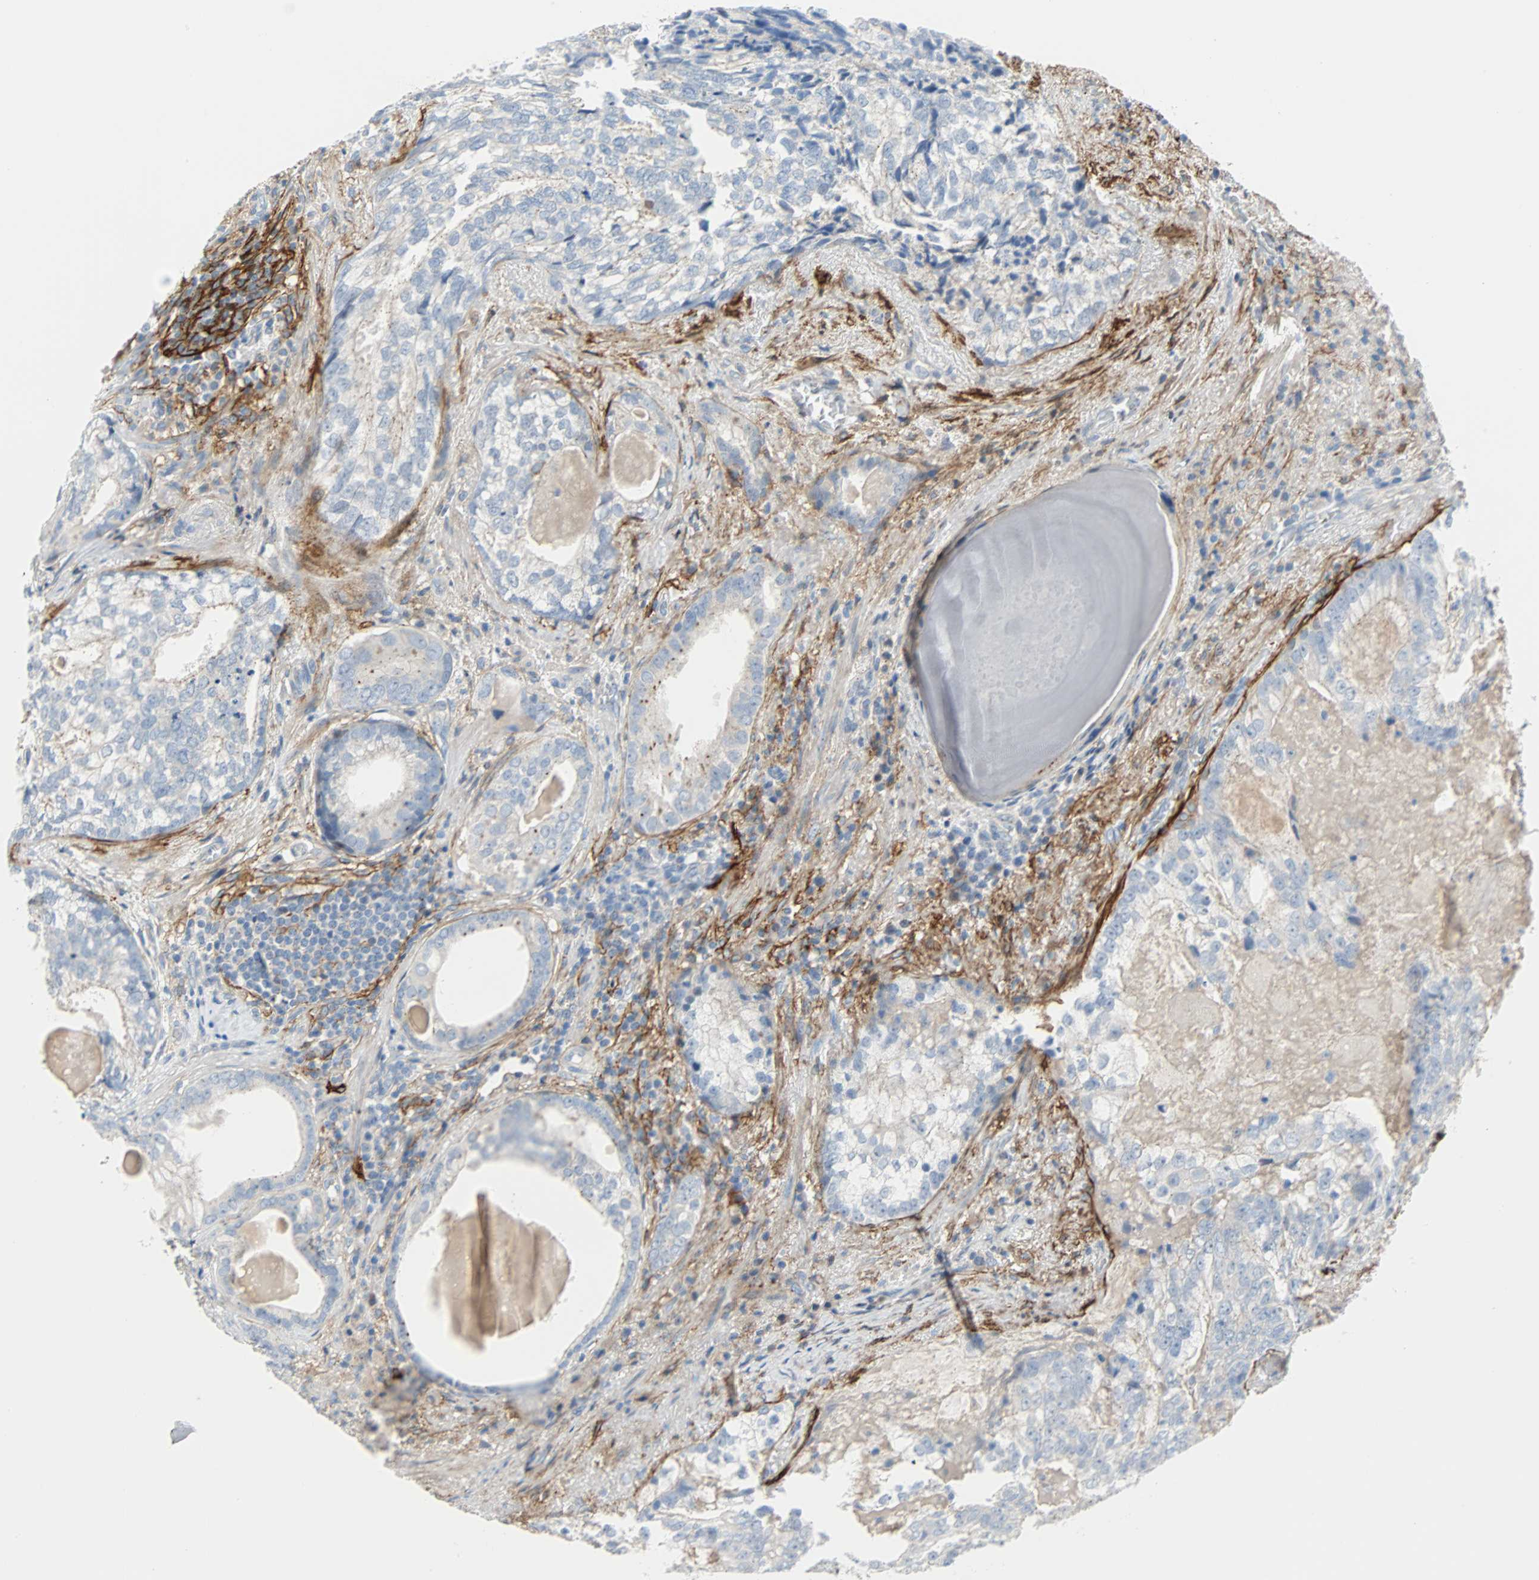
{"staining": {"intensity": "negative", "quantity": "none", "location": "none"}, "tissue": "prostate cancer", "cell_type": "Tumor cells", "image_type": "cancer", "snomed": [{"axis": "morphology", "description": "Adenocarcinoma, High grade"}, {"axis": "topography", "description": "Prostate"}], "caption": "This micrograph is of adenocarcinoma (high-grade) (prostate) stained with immunohistochemistry (IHC) to label a protein in brown with the nuclei are counter-stained blue. There is no positivity in tumor cells.", "gene": "PDPN", "patient": {"sex": "male", "age": 66}}